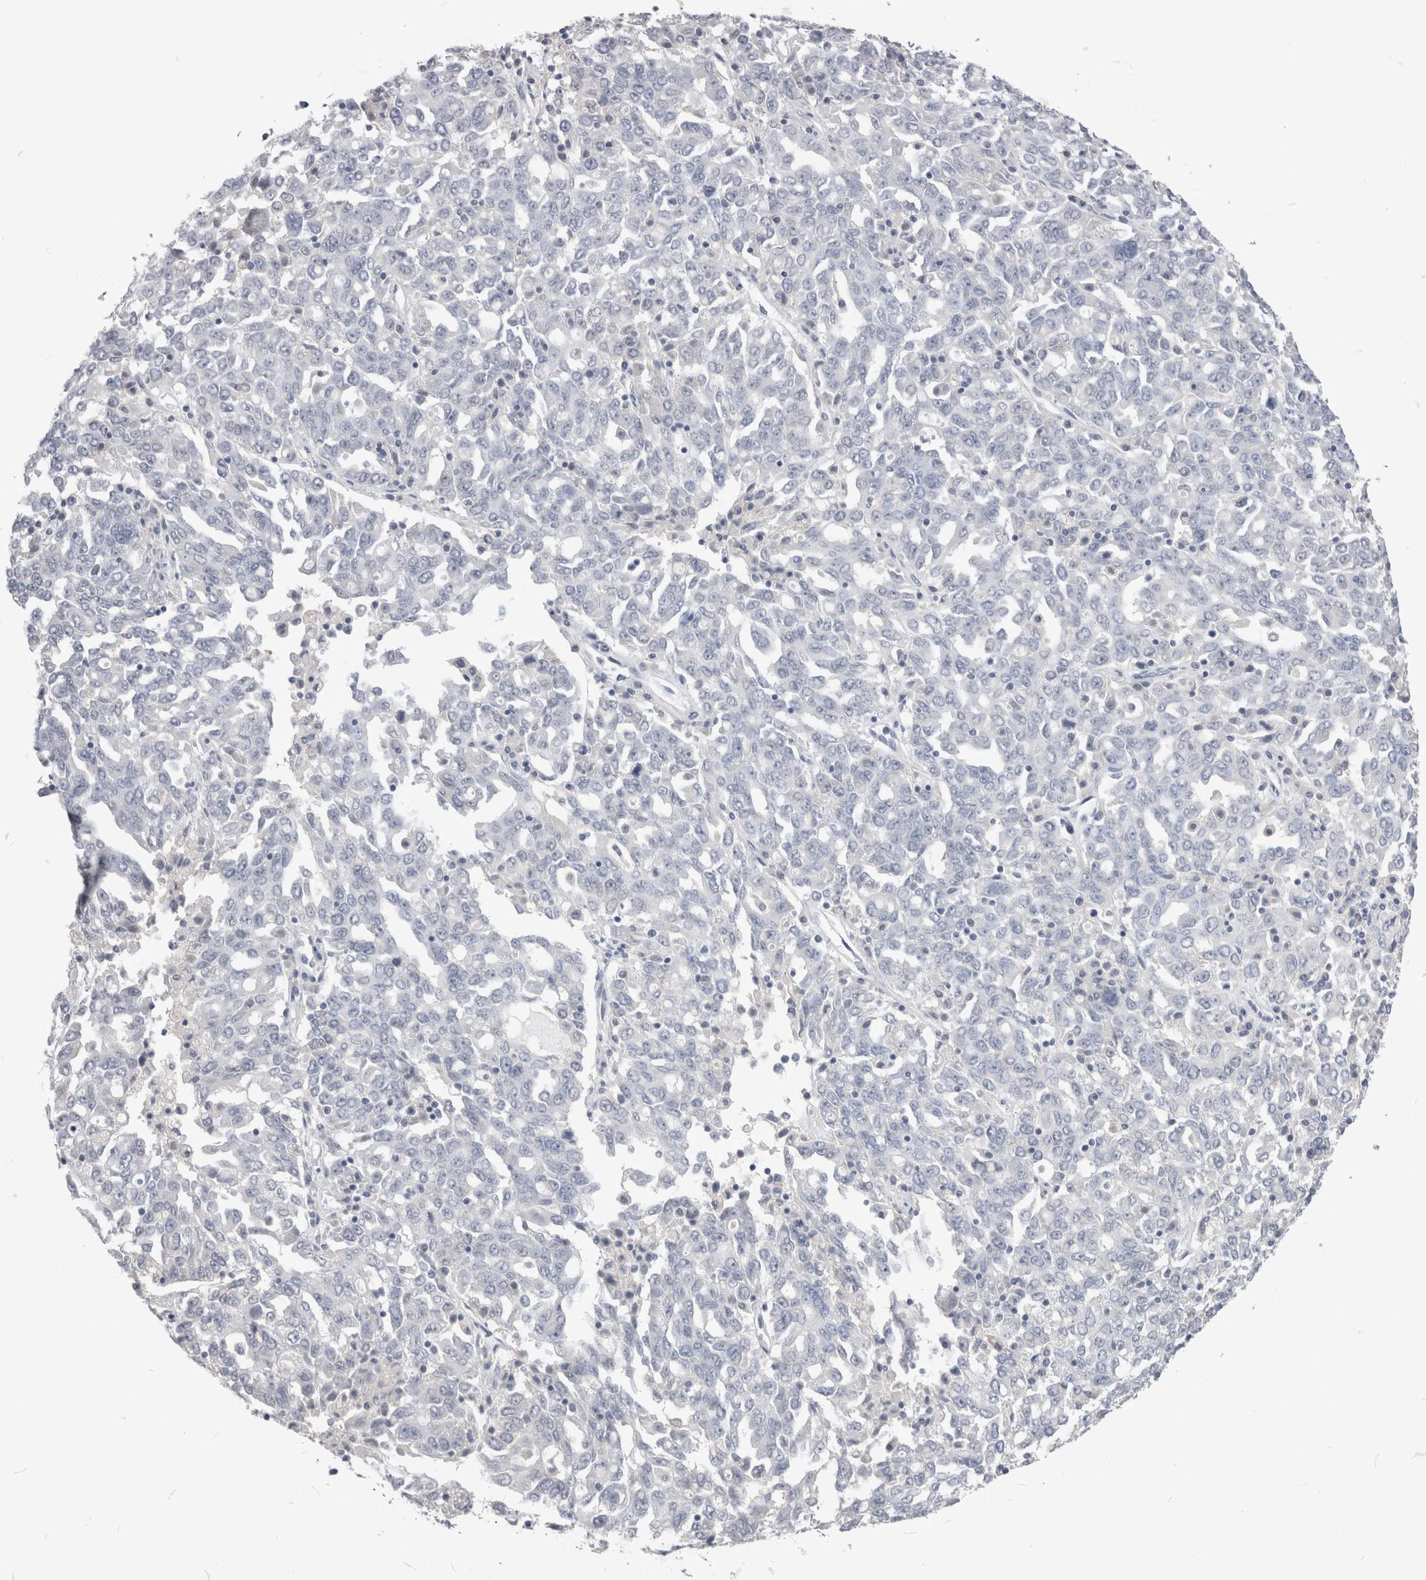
{"staining": {"intensity": "negative", "quantity": "none", "location": "none"}, "tissue": "ovarian cancer", "cell_type": "Tumor cells", "image_type": "cancer", "snomed": [{"axis": "morphology", "description": "Carcinoma, endometroid"}, {"axis": "topography", "description": "Ovary"}], "caption": "High magnification brightfield microscopy of ovarian cancer stained with DAB (3,3'-diaminobenzidine) (brown) and counterstained with hematoxylin (blue): tumor cells show no significant expression. The staining is performed using DAB brown chromogen with nuclei counter-stained in using hematoxylin.", "gene": "SUCNR1", "patient": {"sex": "female", "age": 62}}